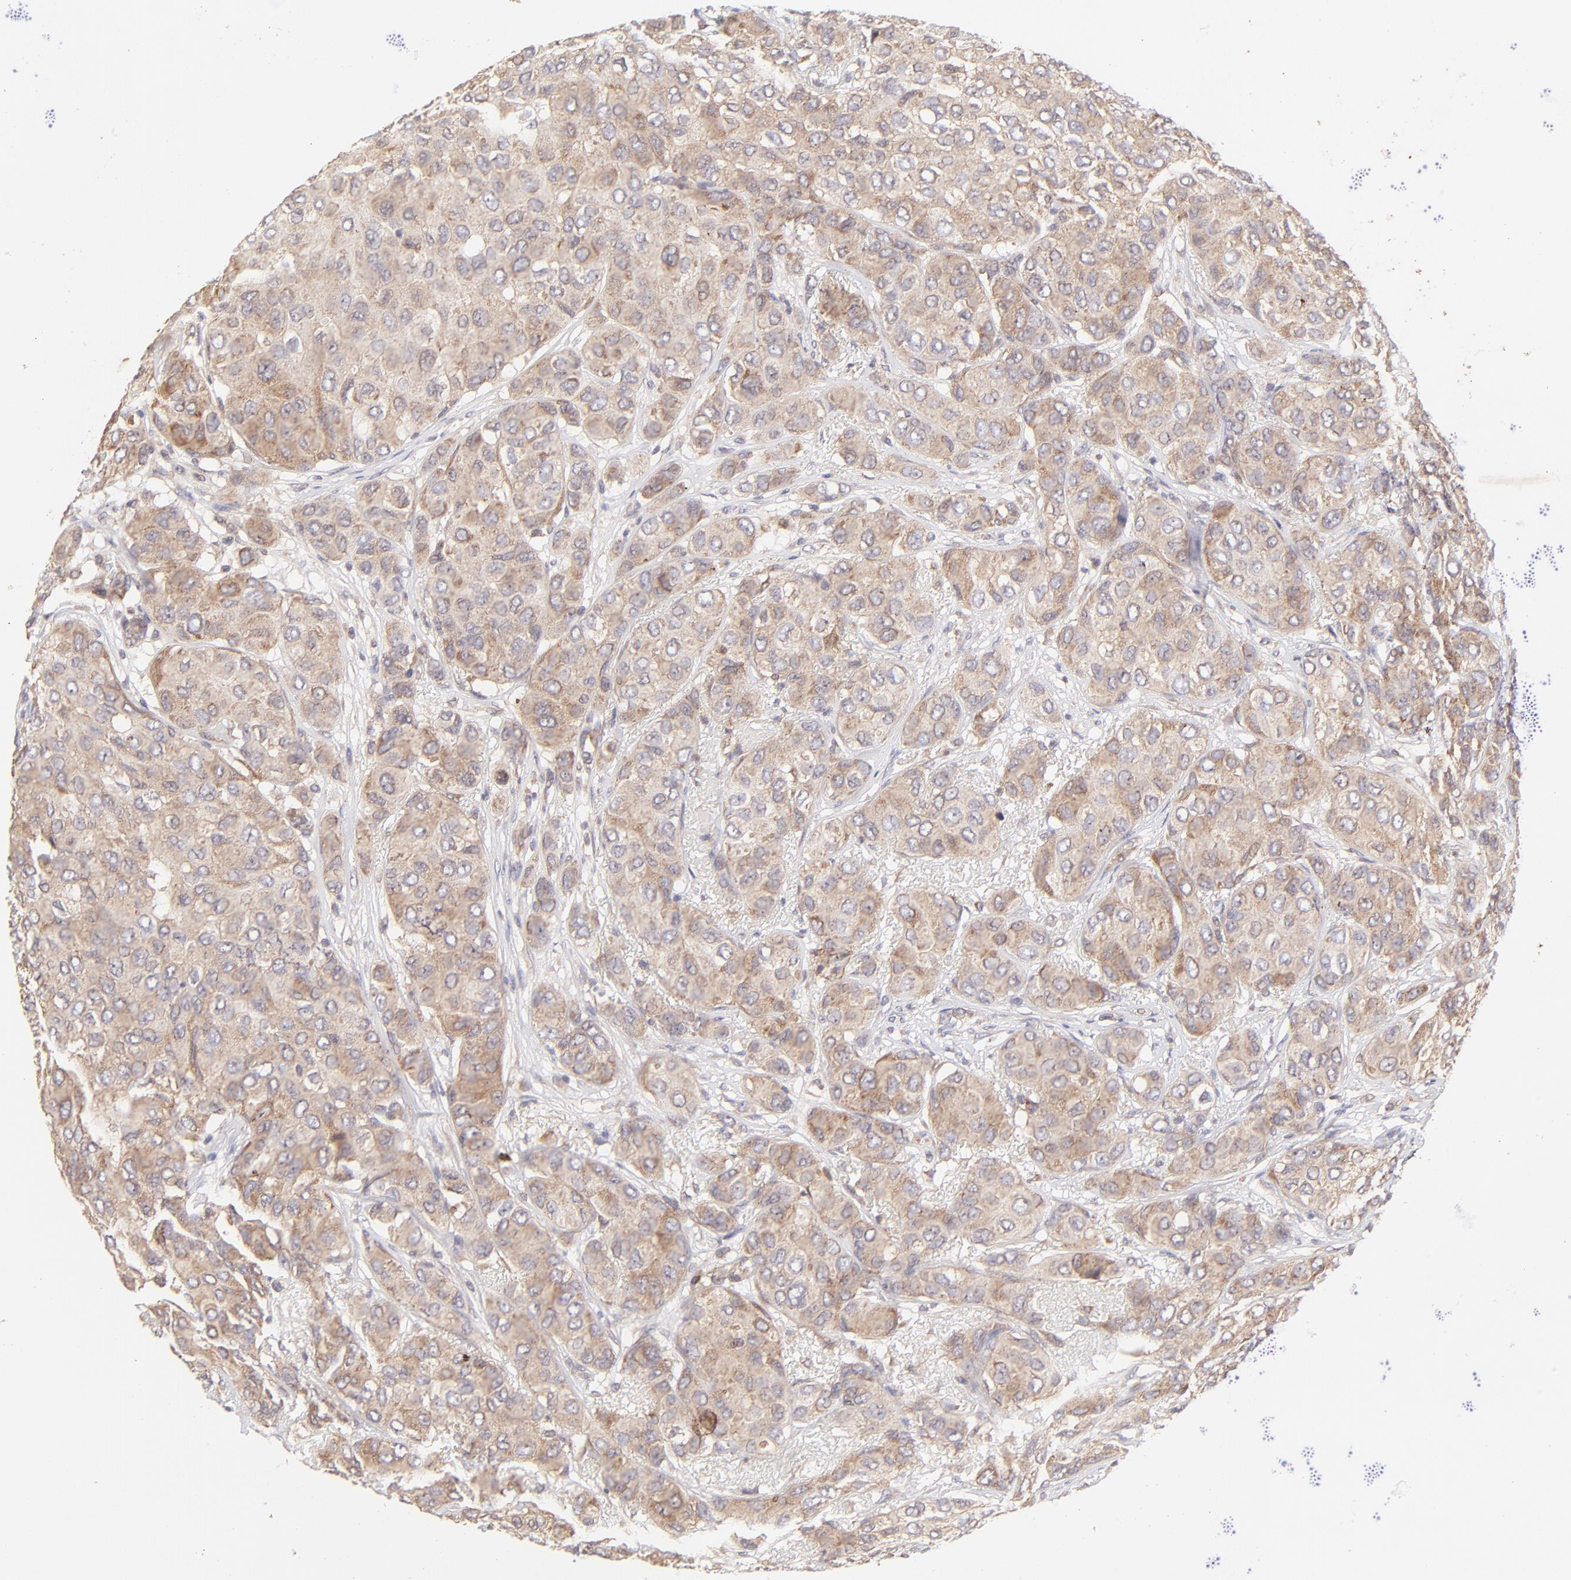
{"staining": {"intensity": "moderate", "quantity": ">75%", "location": "cytoplasmic/membranous"}, "tissue": "breast cancer", "cell_type": "Tumor cells", "image_type": "cancer", "snomed": [{"axis": "morphology", "description": "Duct carcinoma"}, {"axis": "topography", "description": "Breast"}], "caption": "Immunohistochemical staining of human infiltrating ductal carcinoma (breast) shows medium levels of moderate cytoplasmic/membranous protein positivity in about >75% of tumor cells.", "gene": "TNRC6B", "patient": {"sex": "female", "age": 68}}